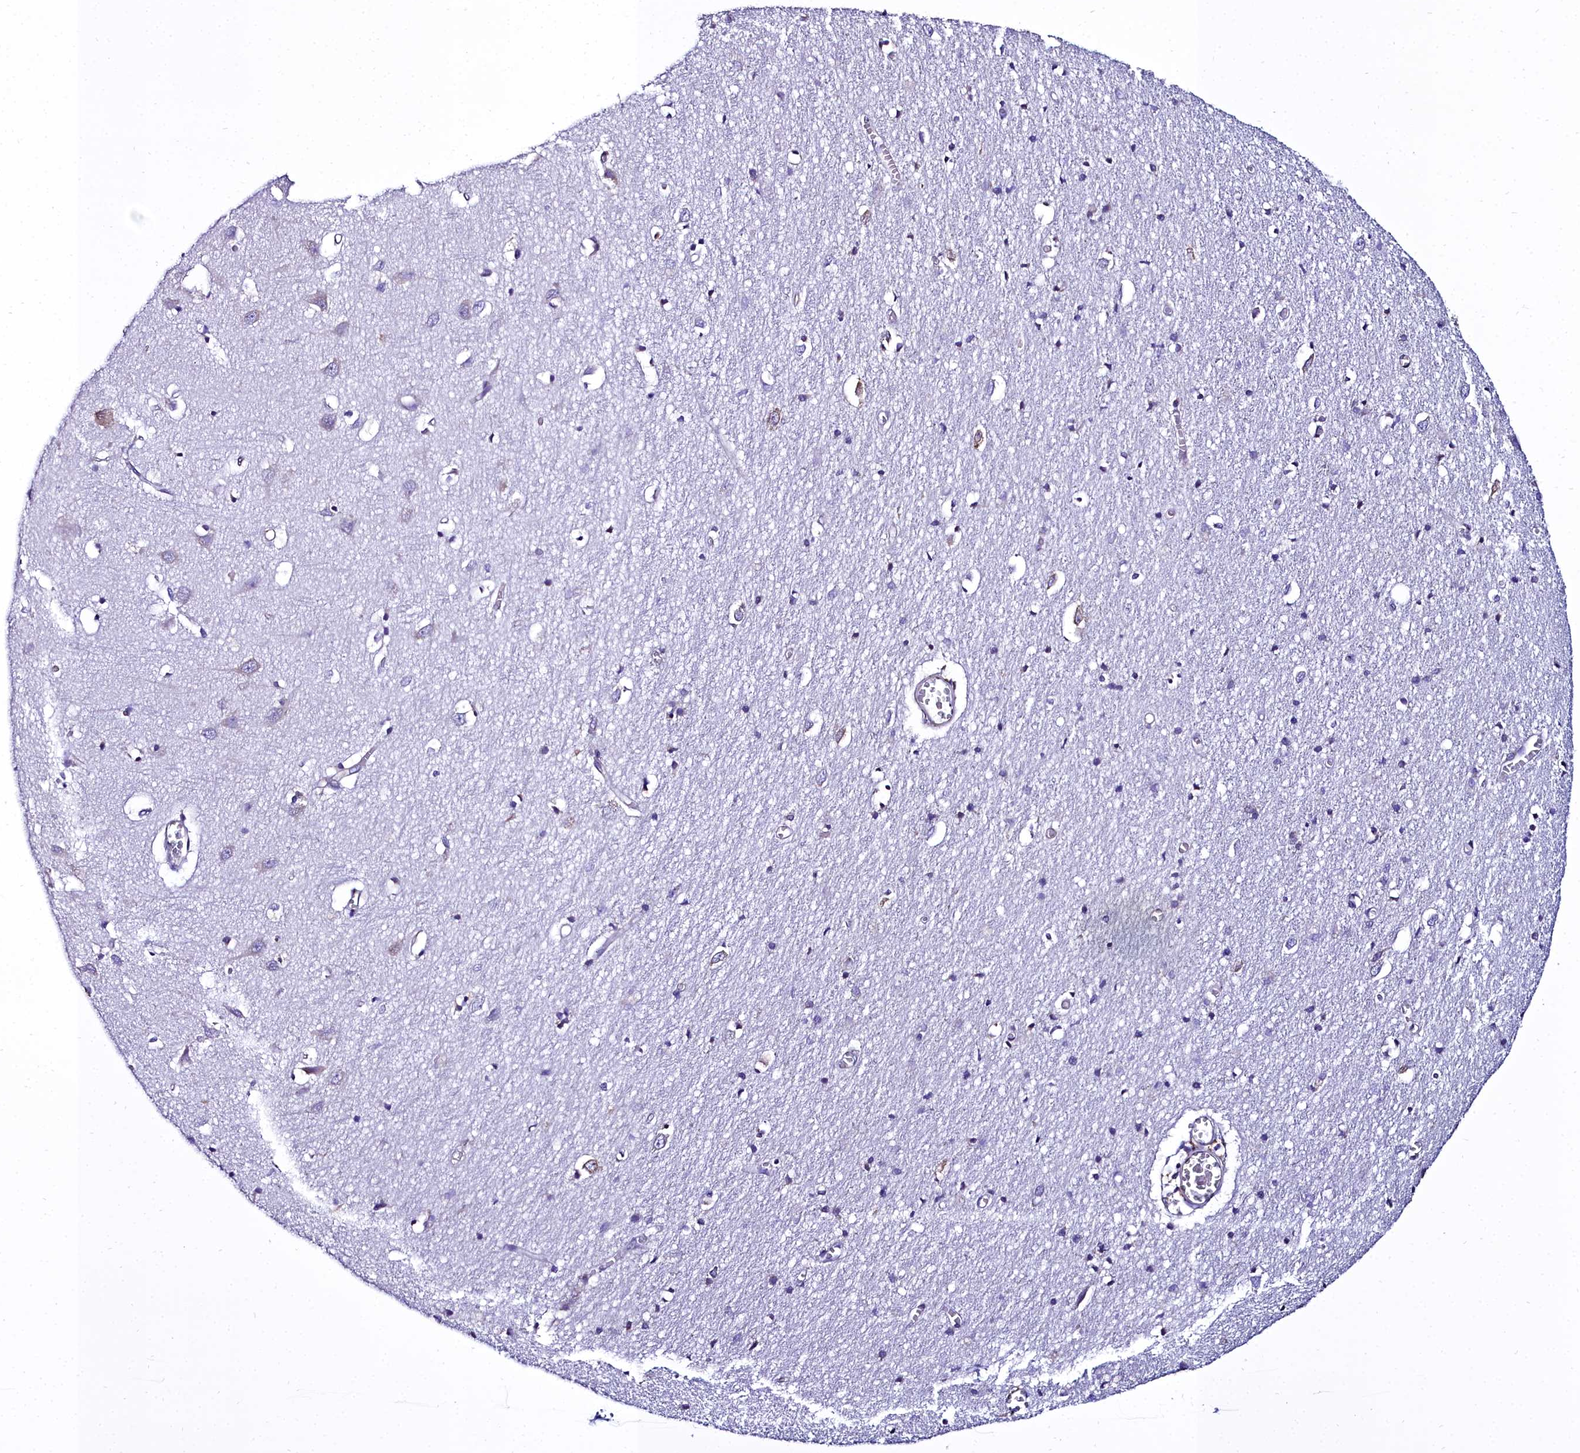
{"staining": {"intensity": "negative", "quantity": "none", "location": "none"}, "tissue": "cerebral cortex", "cell_type": "Endothelial cells", "image_type": "normal", "snomed": [{"axis": "morphology", "description": "Normal tissue, NOS"}, {"axis": "topography", "description": "Cerebral cortex"}], "caption": "This is an immunohistochemistry histopathology image of benign cerebral cortex. There is no expression in endothelial cells.", "gene": "TXNDC5", "patient": {"sex": "female", "age": 64}}